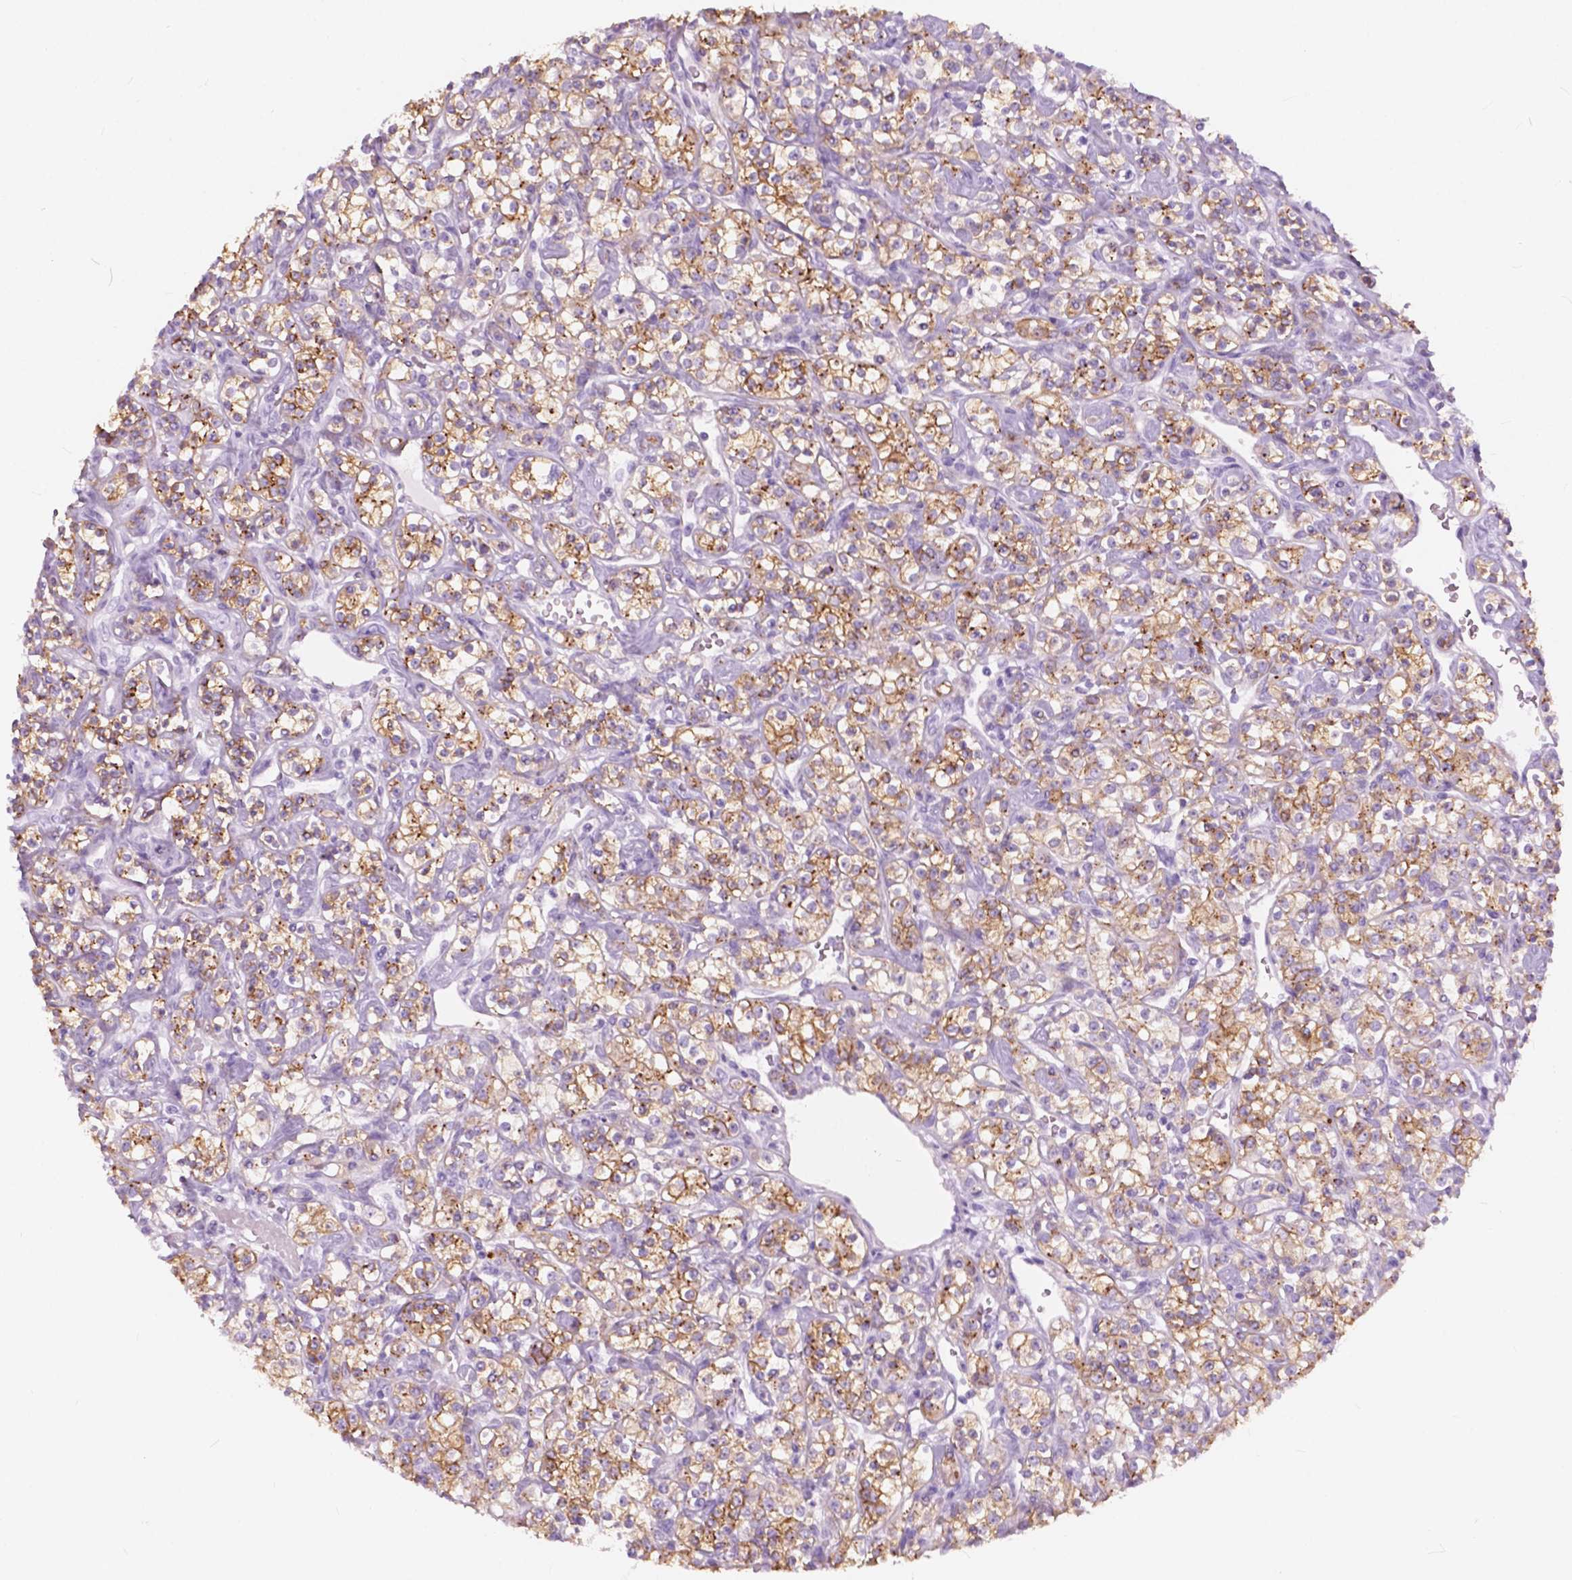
{"staining": {"intensity": "moderate", "quantity": "<25%", "location": "cytoplasmic/membranous"}, "tissue": "renal cancer", "cell_type": "Tumor cells", "image_type": "cancer", "snomed": [{"axis": "morphology", "description": "Adenocarcinoma, NOS"}, {"axis": "topography", "description": "Kidney"}], "caption": "About <25% of tumor cells in human adenocarcinoma (renal) reveal moderate cytoplasmic/membranous protein expression as visualized by brown immunohistochemical staining.", "gene": "FXYD2", "patient": {"sex": "male", "age": 77}}